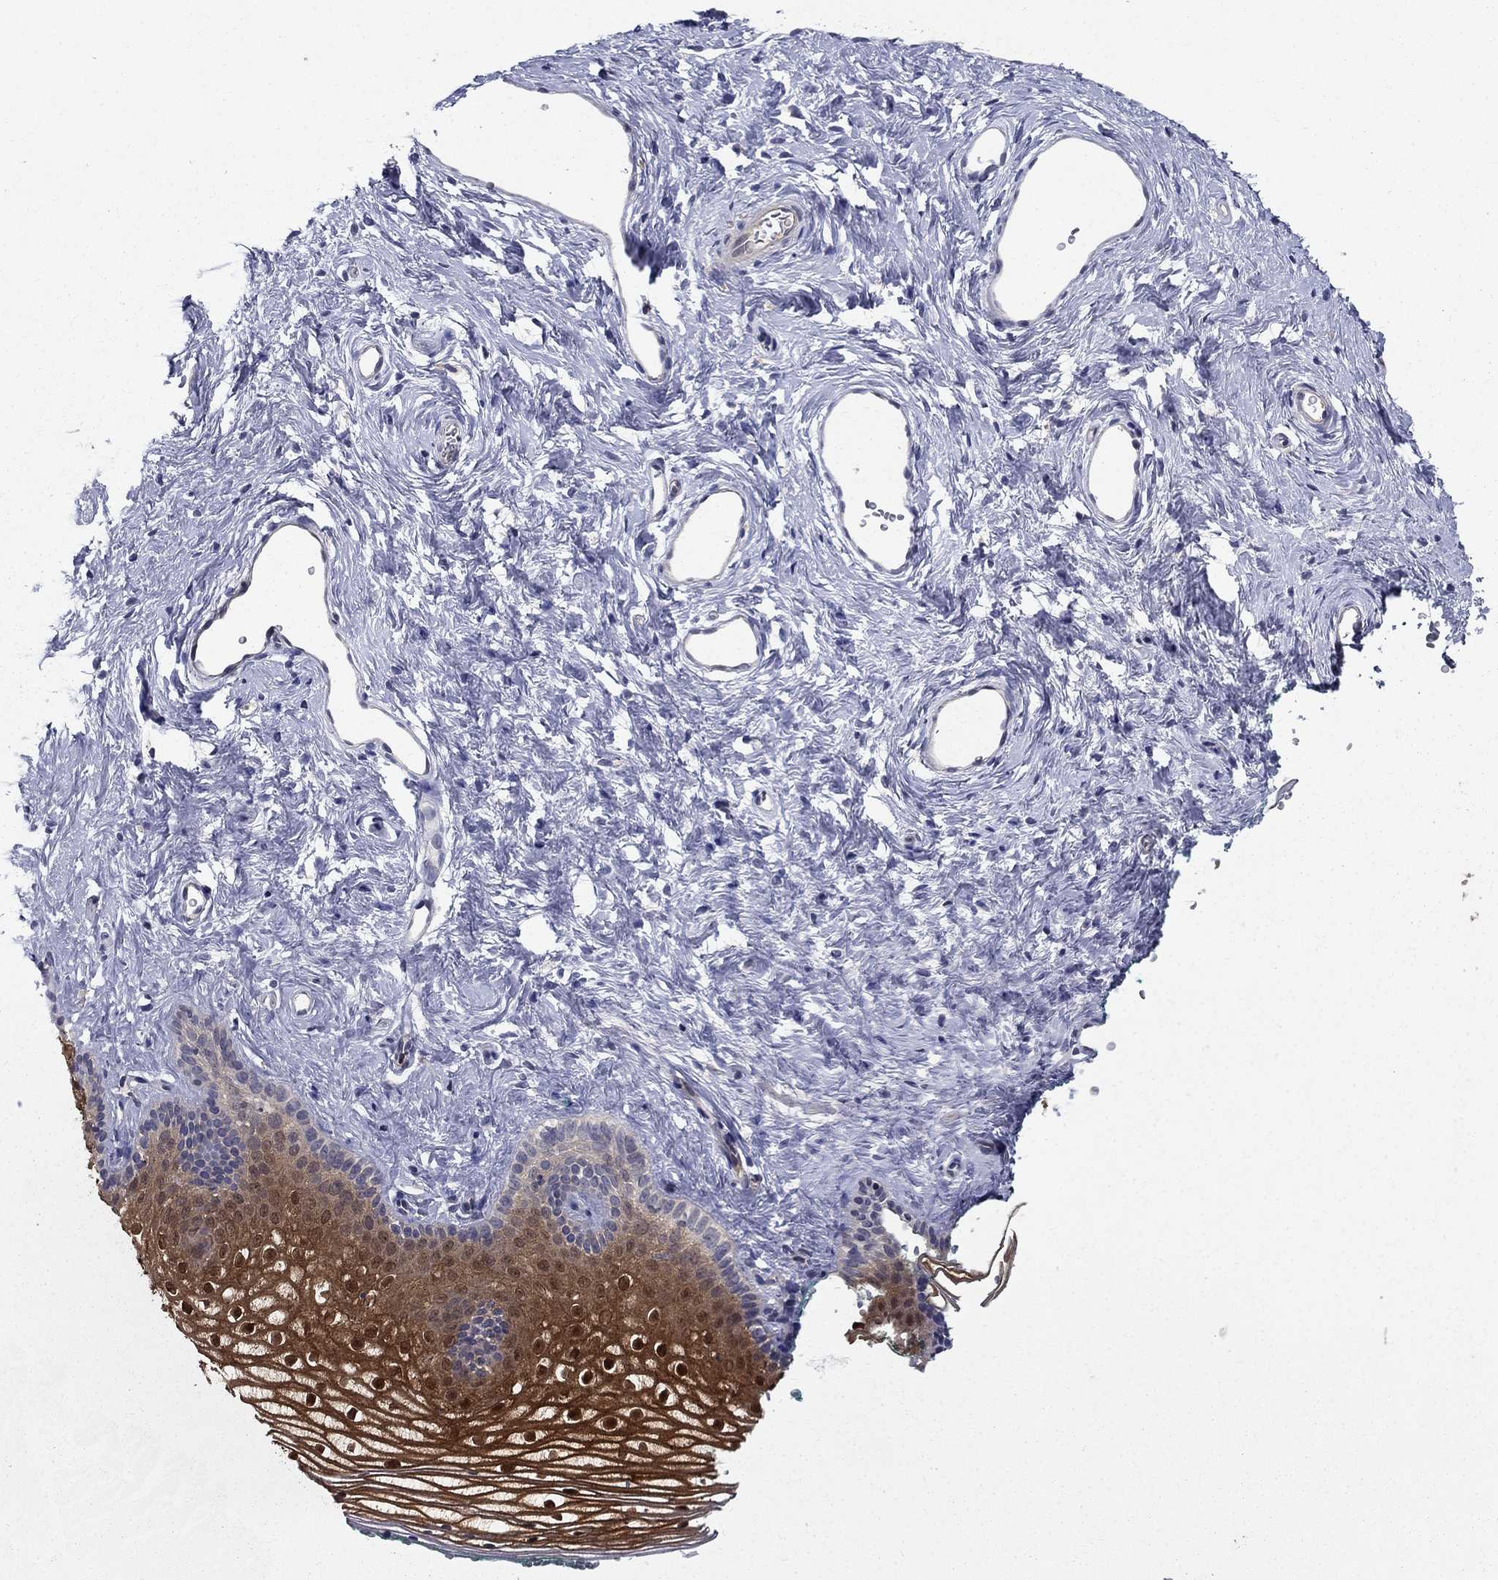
{"staining": {"intensity": "strong", "quantity": ">75%", "location": "cytoplasmic/membranous,nuclear"}, "tissue": "vagina", "cell_type": "Squamous epithelial cells", "image_type": "normal", "snomed": [{"axis": "morphology", "description": "Normal tissue, NOS"}, {"axis": "topography", "description": "Vagina"}], "caption": "This photomicrograph demonstrates immunohistochemistry (IHC) staining of normal human vagina, with high strong cytoplasmic/membranous,nuclear expression in approximately >75% of squamous epithelial cells.", "gene": "GLTP", "patient": {"sex": "female", "age": 36}}